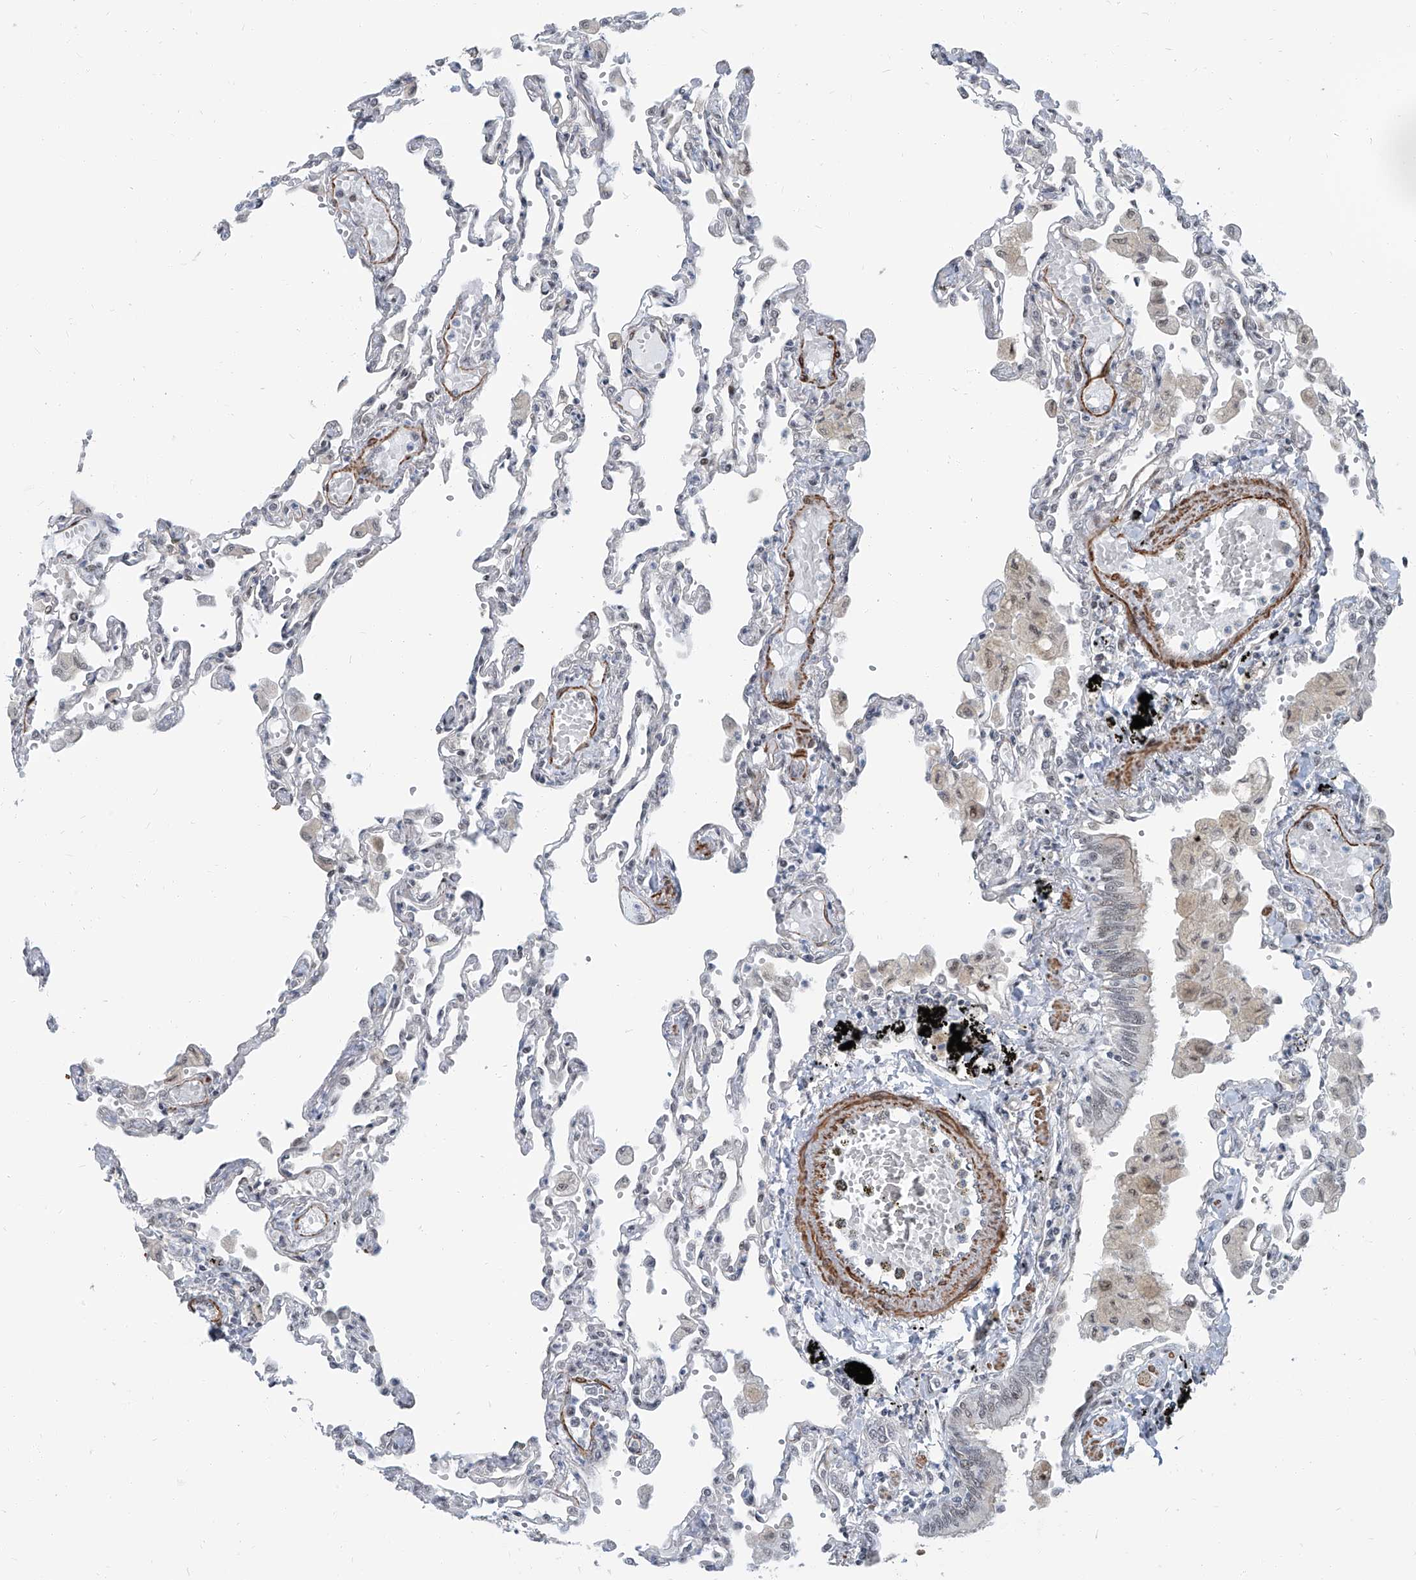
{"staining": {"intensity": "negative", "quantity": "none", "location": "none"}, "tissue": "lung", "cell_type": "Alveolar cells", "image_type": "normal", "snomed": [{"axis": "morphology", "description": "Normal tissue, NOS"}, {"axis": "topography", "description": "Bronchus"}, {"axis": "topography", "description": "Lung"}], "caption": "Immunohistochemistry micrograph of unremarkable human lung stained for a protein (brown), which displays no positivity in alveolar cells.", "gene": "TXLNB", "patient": {"sex": "female", "age": 49}}